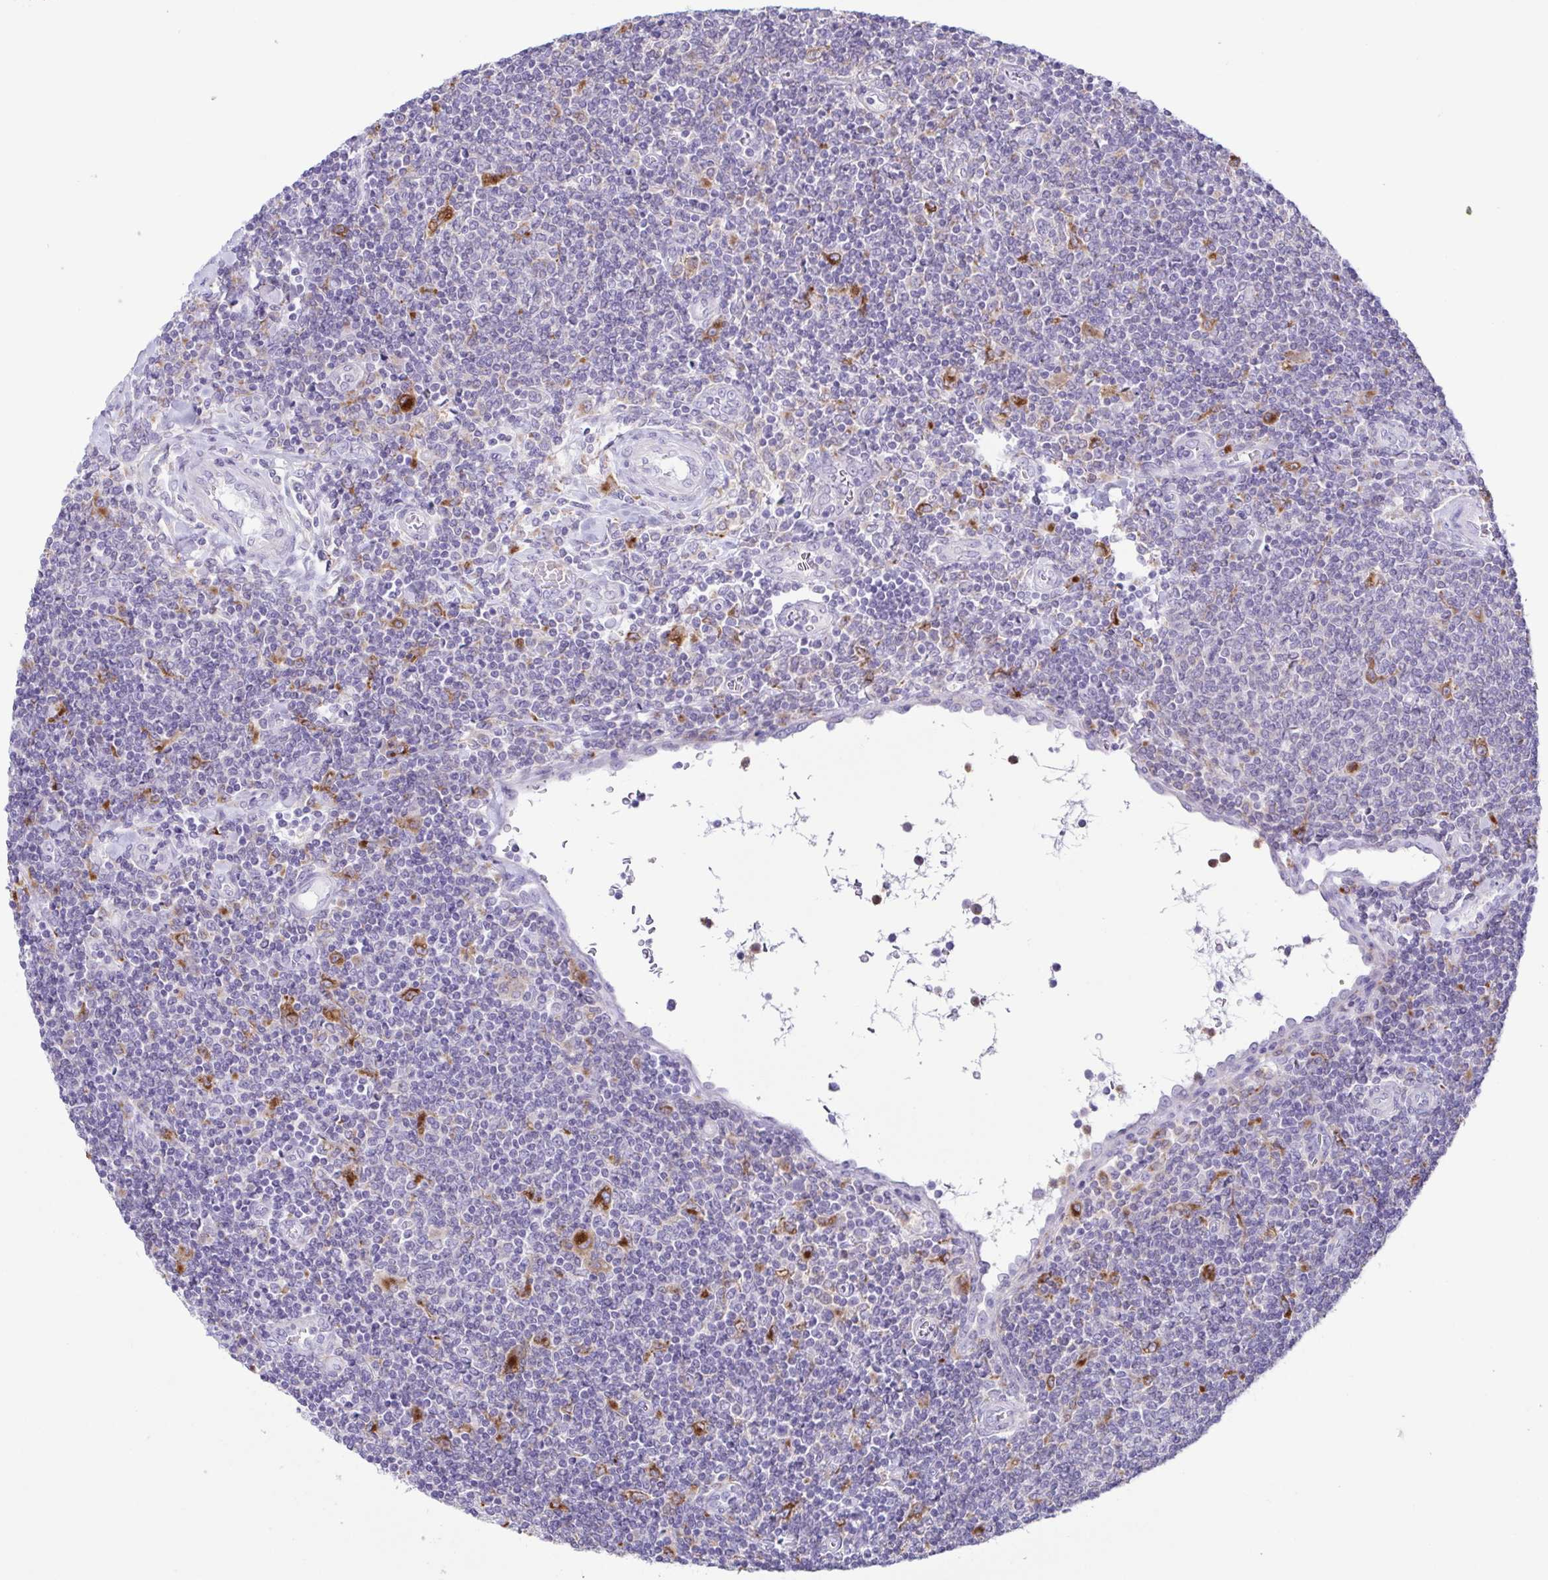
{"staining": {"intensity": "negative", "quantity": "none", "location": "none"}, "tissue": "lymphoma", "cell_type": "Tumor cells", "image_type": "cancer", "snomed": [{"axis": "morphology", "description": "Malignant lymphoma, non-Hodgkin's type, Low grade"}, {"axis": "topography", "description": "Lymph node"}], "caption": "Image shows no protein expression in tumor cells of lymphoma tissue.", "gene": "ATP6V1G2", "patient": {"sex": "male", "age": 52}}